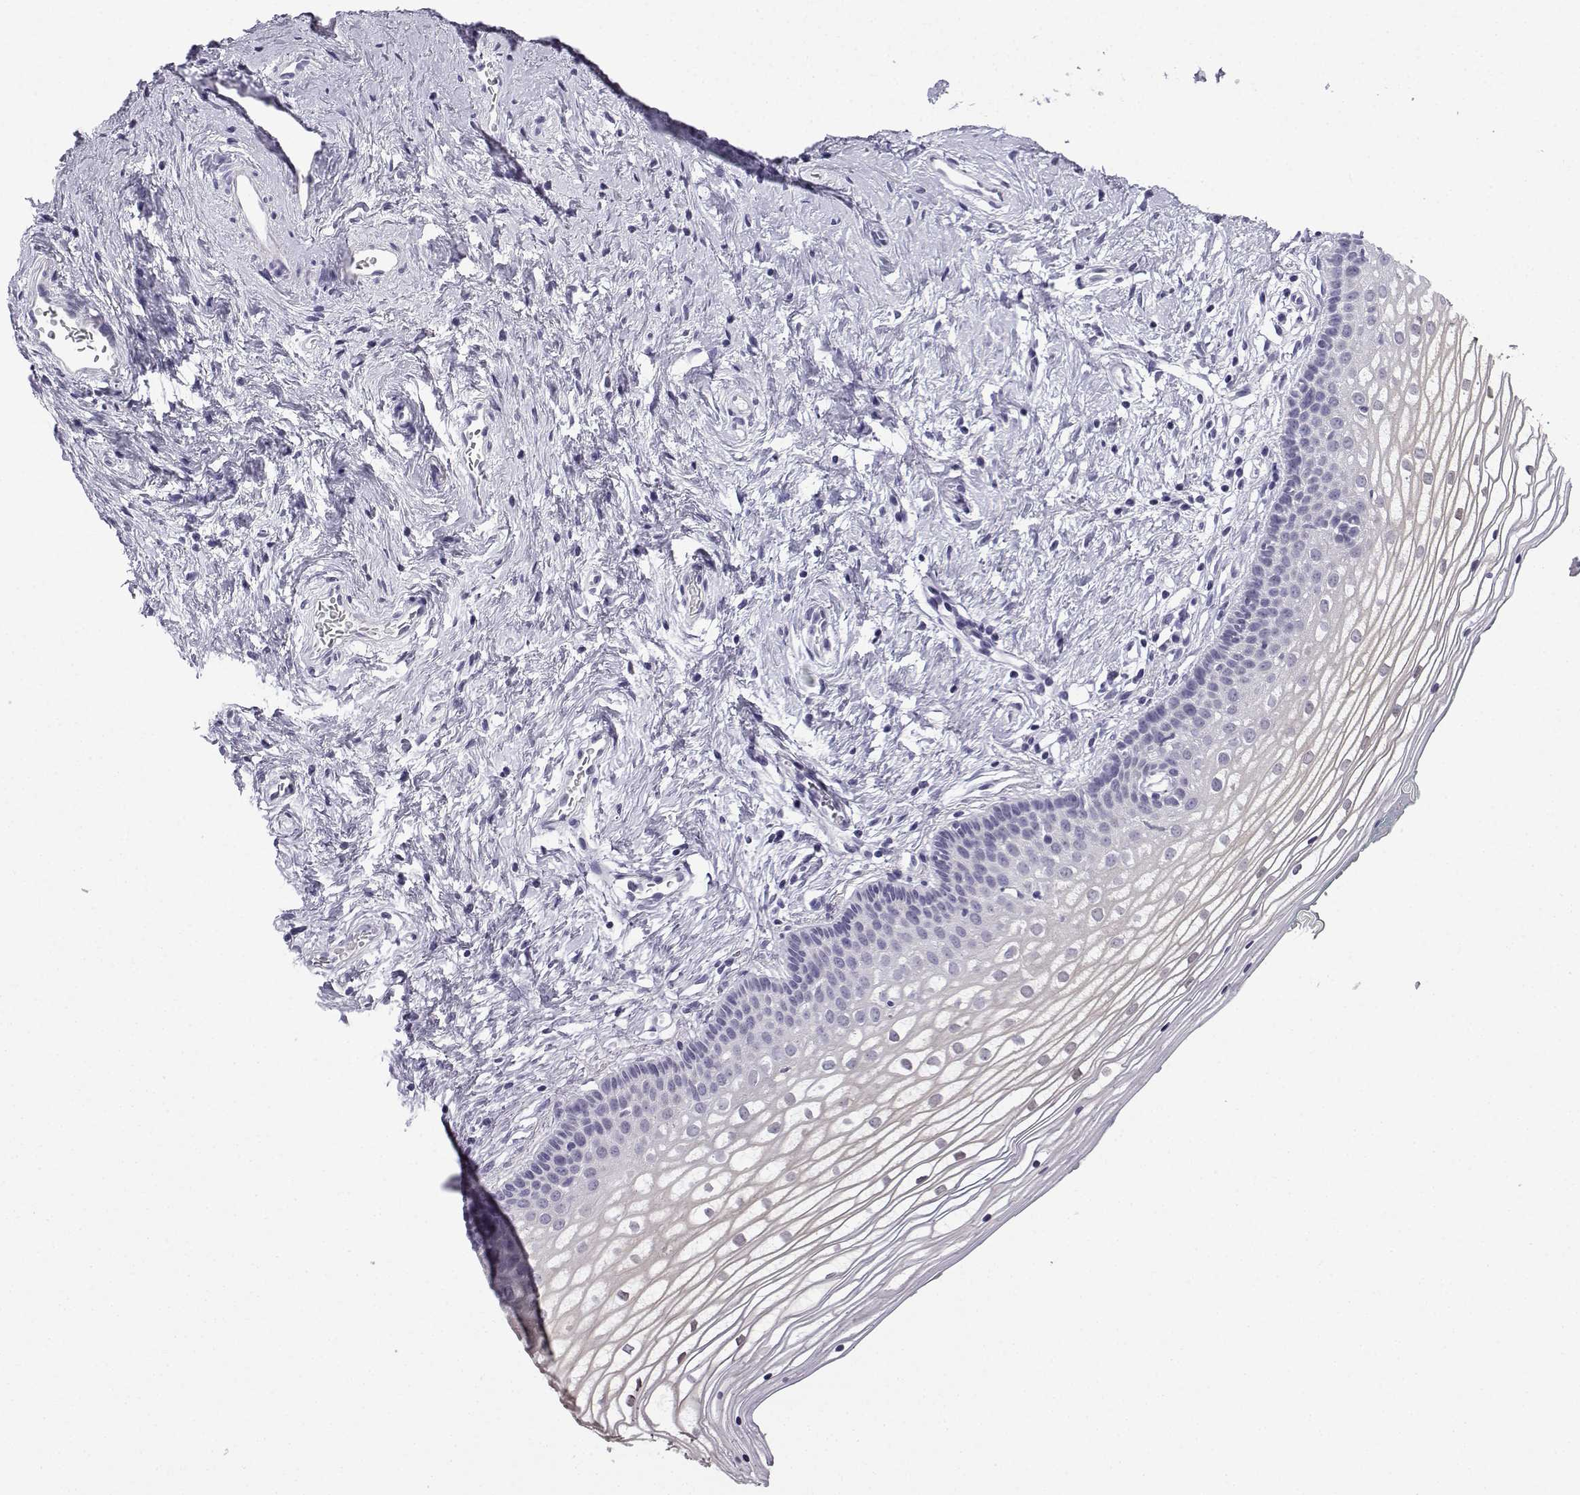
{"staining": {"intensity": "negative", "quantity": "none", "location": "none"}, "tissue": "vagina", "cell_type": "Squamous epithelial cells", "image_type": "normal", "snomed": [{"axis": "morphology", "description": "Normal tissue, NOS"}, {"axis": "topography", "description": "Vagina"}], "caption": "Human vagina stained for a protein using immunohistochemistry displays no positivity in squamous epithelial cells.", "gene": "MRGBP", "patient": {"sex": "female", "age": 36}}